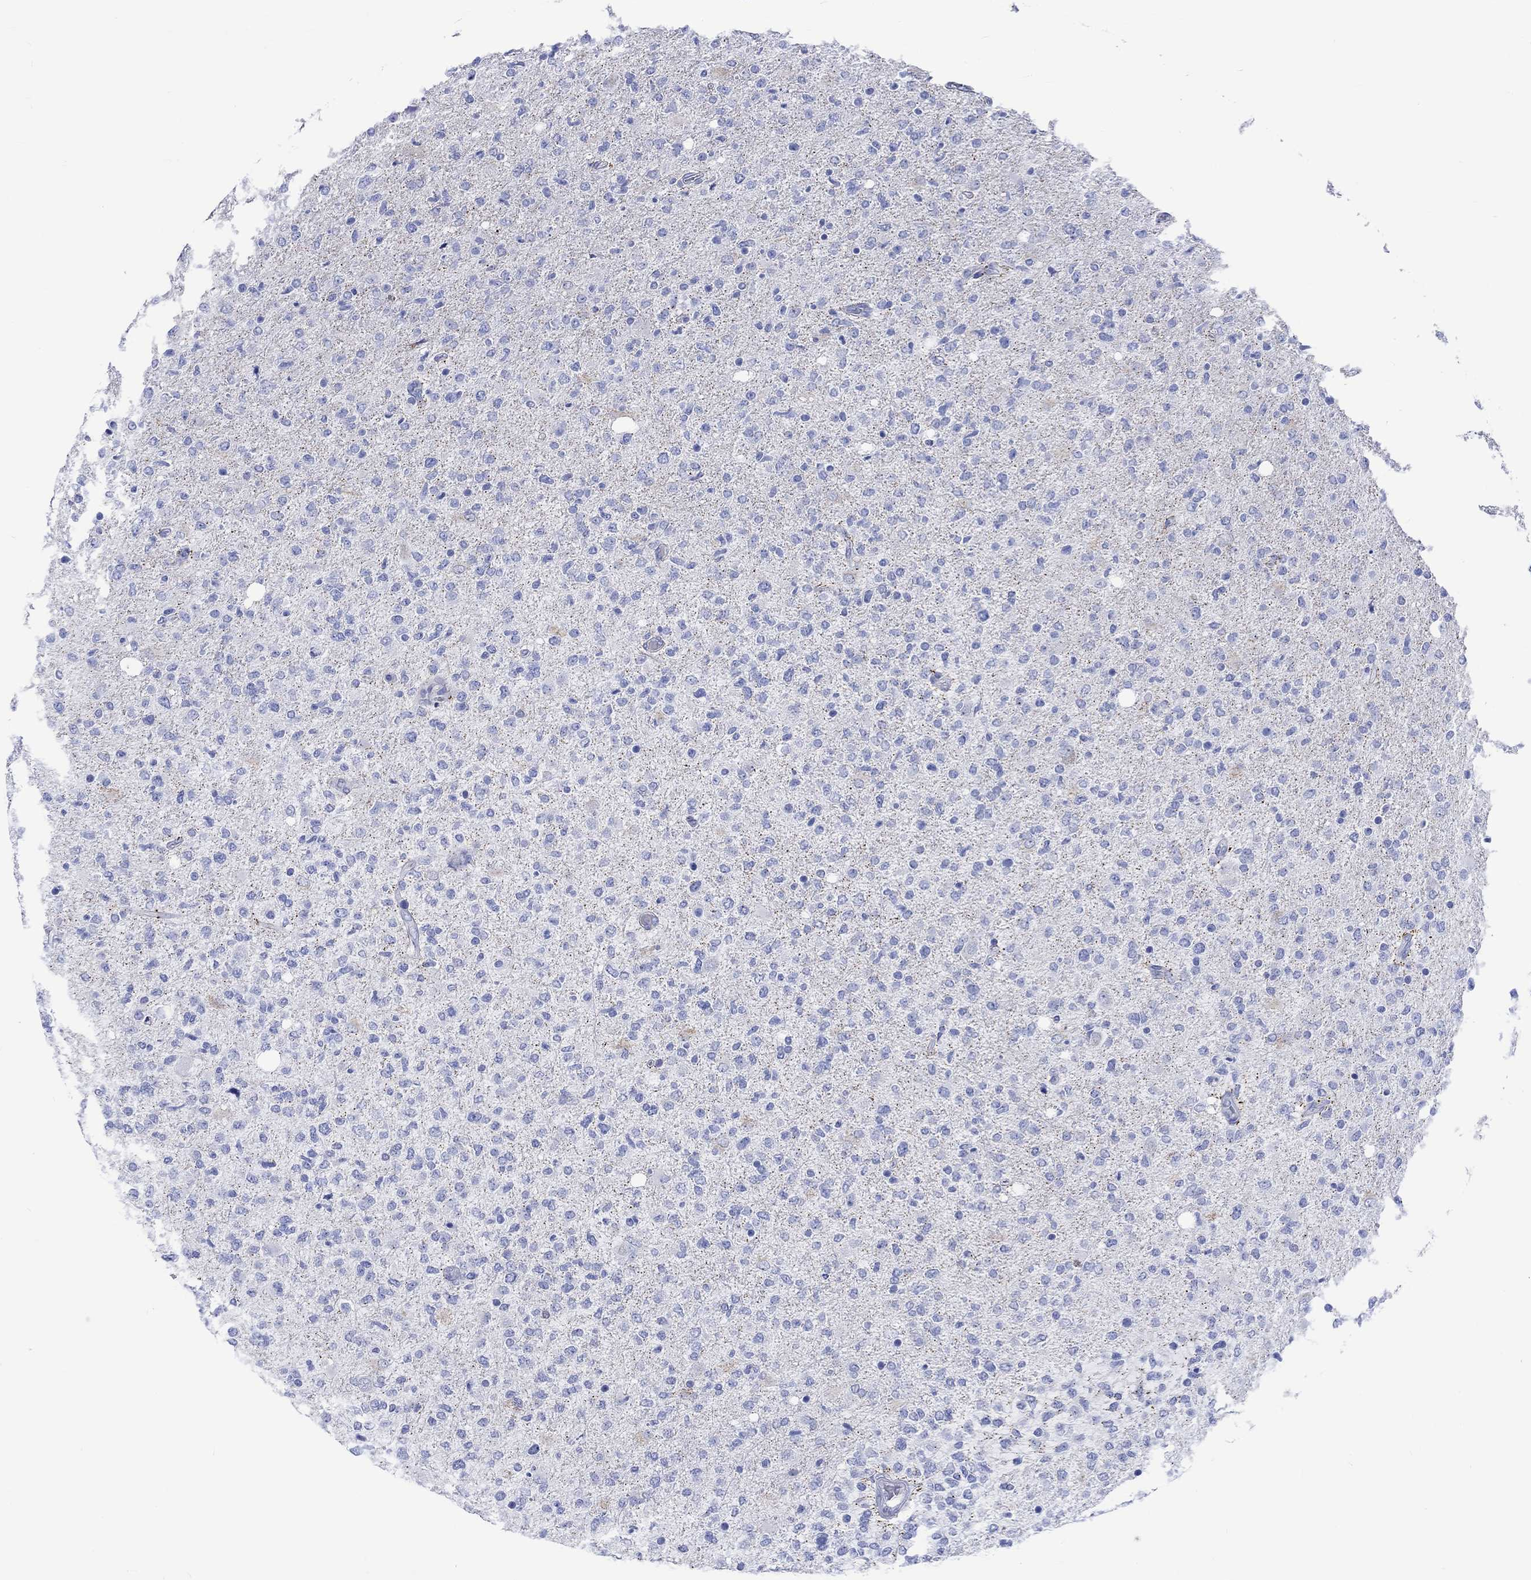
{"staining": {"intensity": "negative", "quantity": "none", "location": "none"}, "tissue": "glioma", "cell_type": "Tumor cells", "image_type": "cancer", "snomed": [{"axis": "morphology", "description": "Glioma, malignant, High grade"}, {"axis": "topography", "description": "Cerebral cortex"}], "caption": "Malignant glioma (high-grade) stained for a protein using immunohistochemistry demonstrates no positivity tumor cells.", "gene": "KLHL33", "patient": {"sex": "male", "age": 70}}